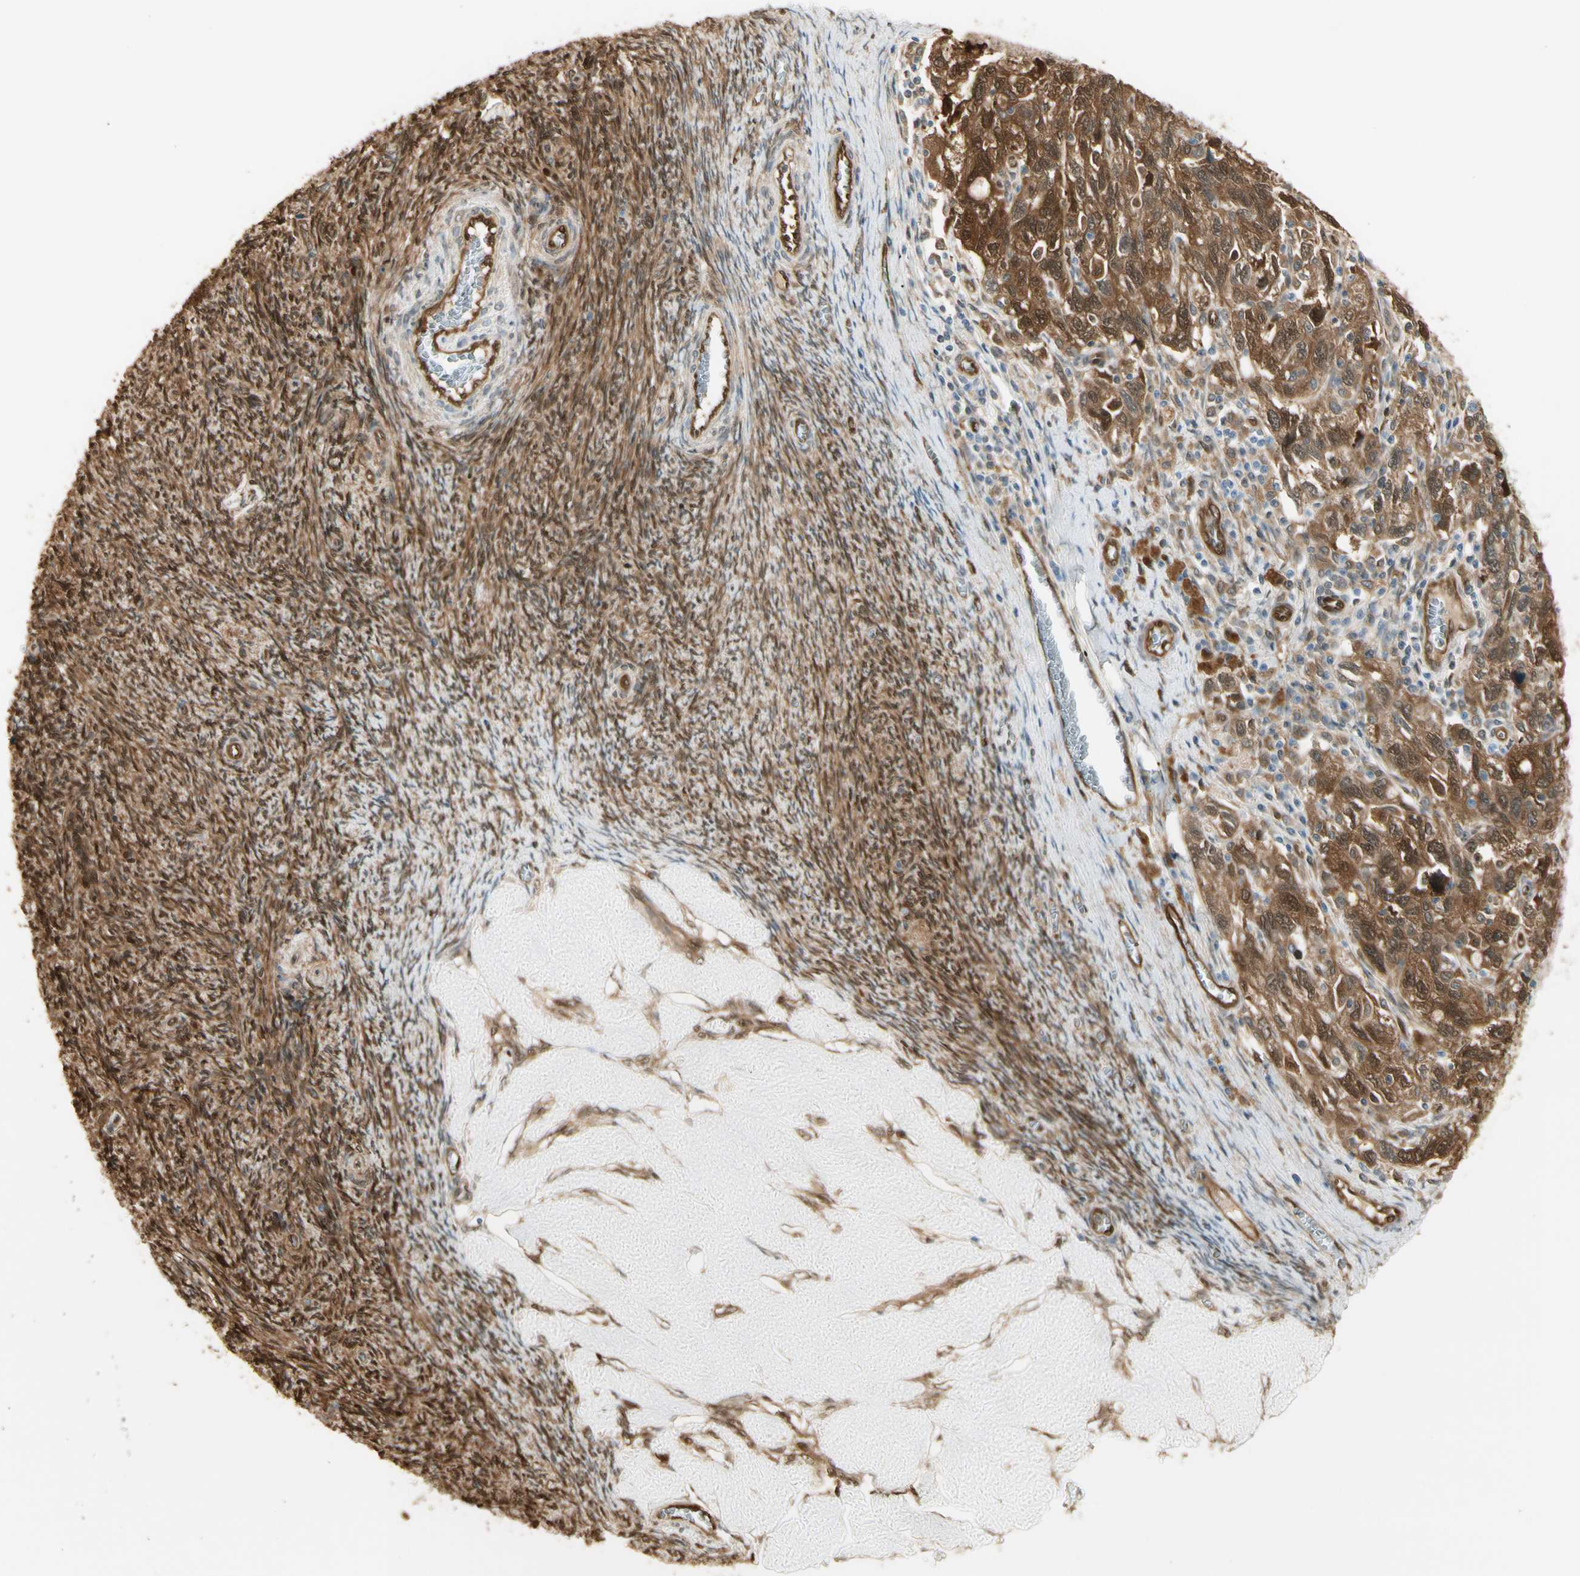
{"staining": {"intensity": "strong", "quantity": ">75%", "location": "cytoplasmic/membranous,nuclear"}, "tissue": "ovarian cancer", "cell_type": "Tumor cells", "image_type": "cancer", "snomed": [{"axis": "morphology", "description": "Carcinoma, NOS"}, {"axis": "morphology", "description": "Cystadenocarcinoma, serous, NOS"}, {"axis": "topography", "description": "Ovary"}], "caption": "Immunohistochemistry (IHC) of human carcinoma (ovarian) demonstrates high levels of strong cytoplasmic/membranous and nuclear staining in about >75% of tumor cells.", "gene": "SERPINB6", "patient": {"sex": "female", "age": 69}}